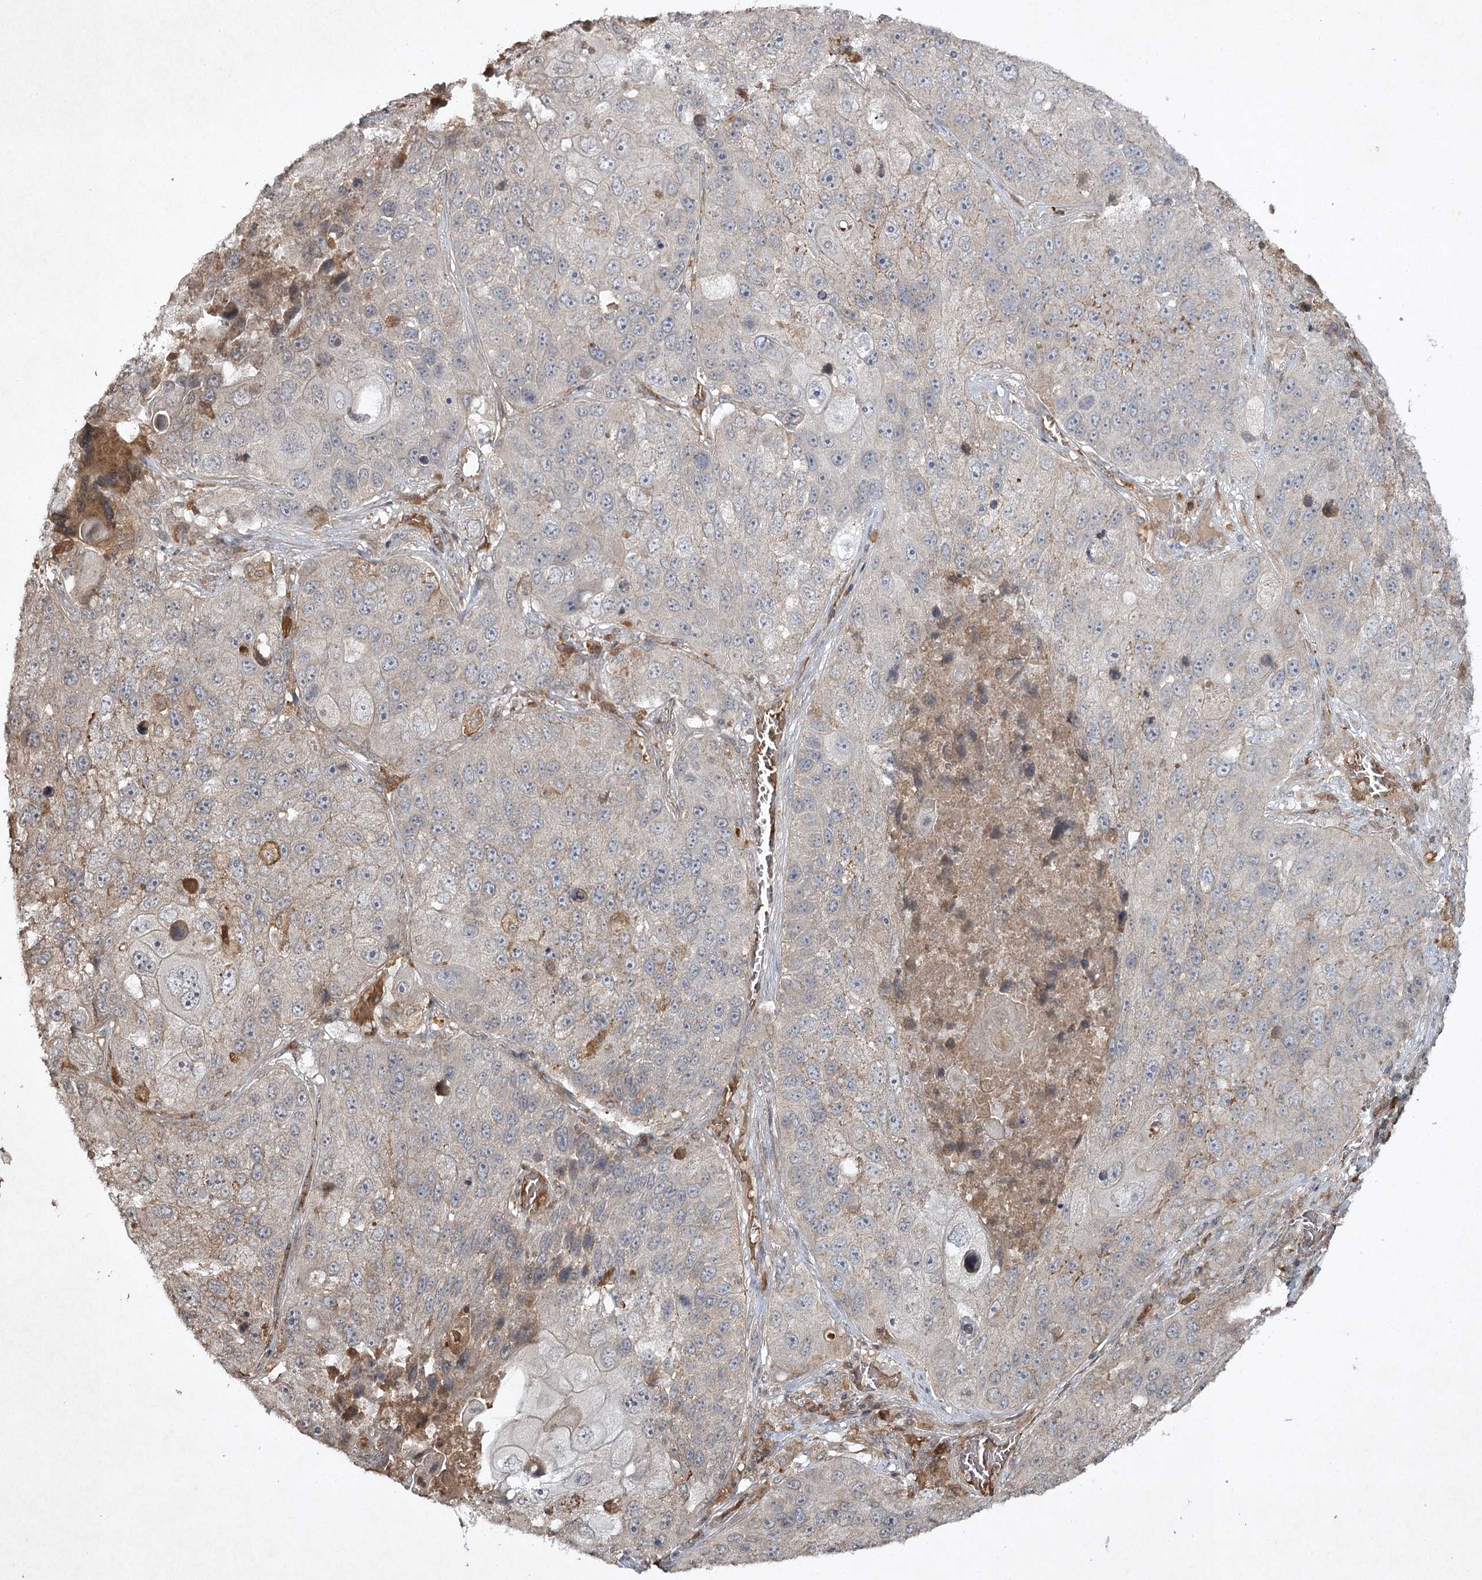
{"staining": {"intensity": "negative", "quantity": "none", "location": "none"}, "tissue": "lung cancer", "cell_type": "Tumor cells", "image_type": "cancer", "snomed": [{"axis": "morphology", "description": "Squamous cell carcinoma, NOS"}, {"axis": "topography", "description": "Lung"}], "caption": "A photomicrograph of lung squamous cell carcinoma stained for a protein reveals no brown staining in tumor cells.", "gene": "CYP2B6", "patient": {"sex": "male", "age": 61}}